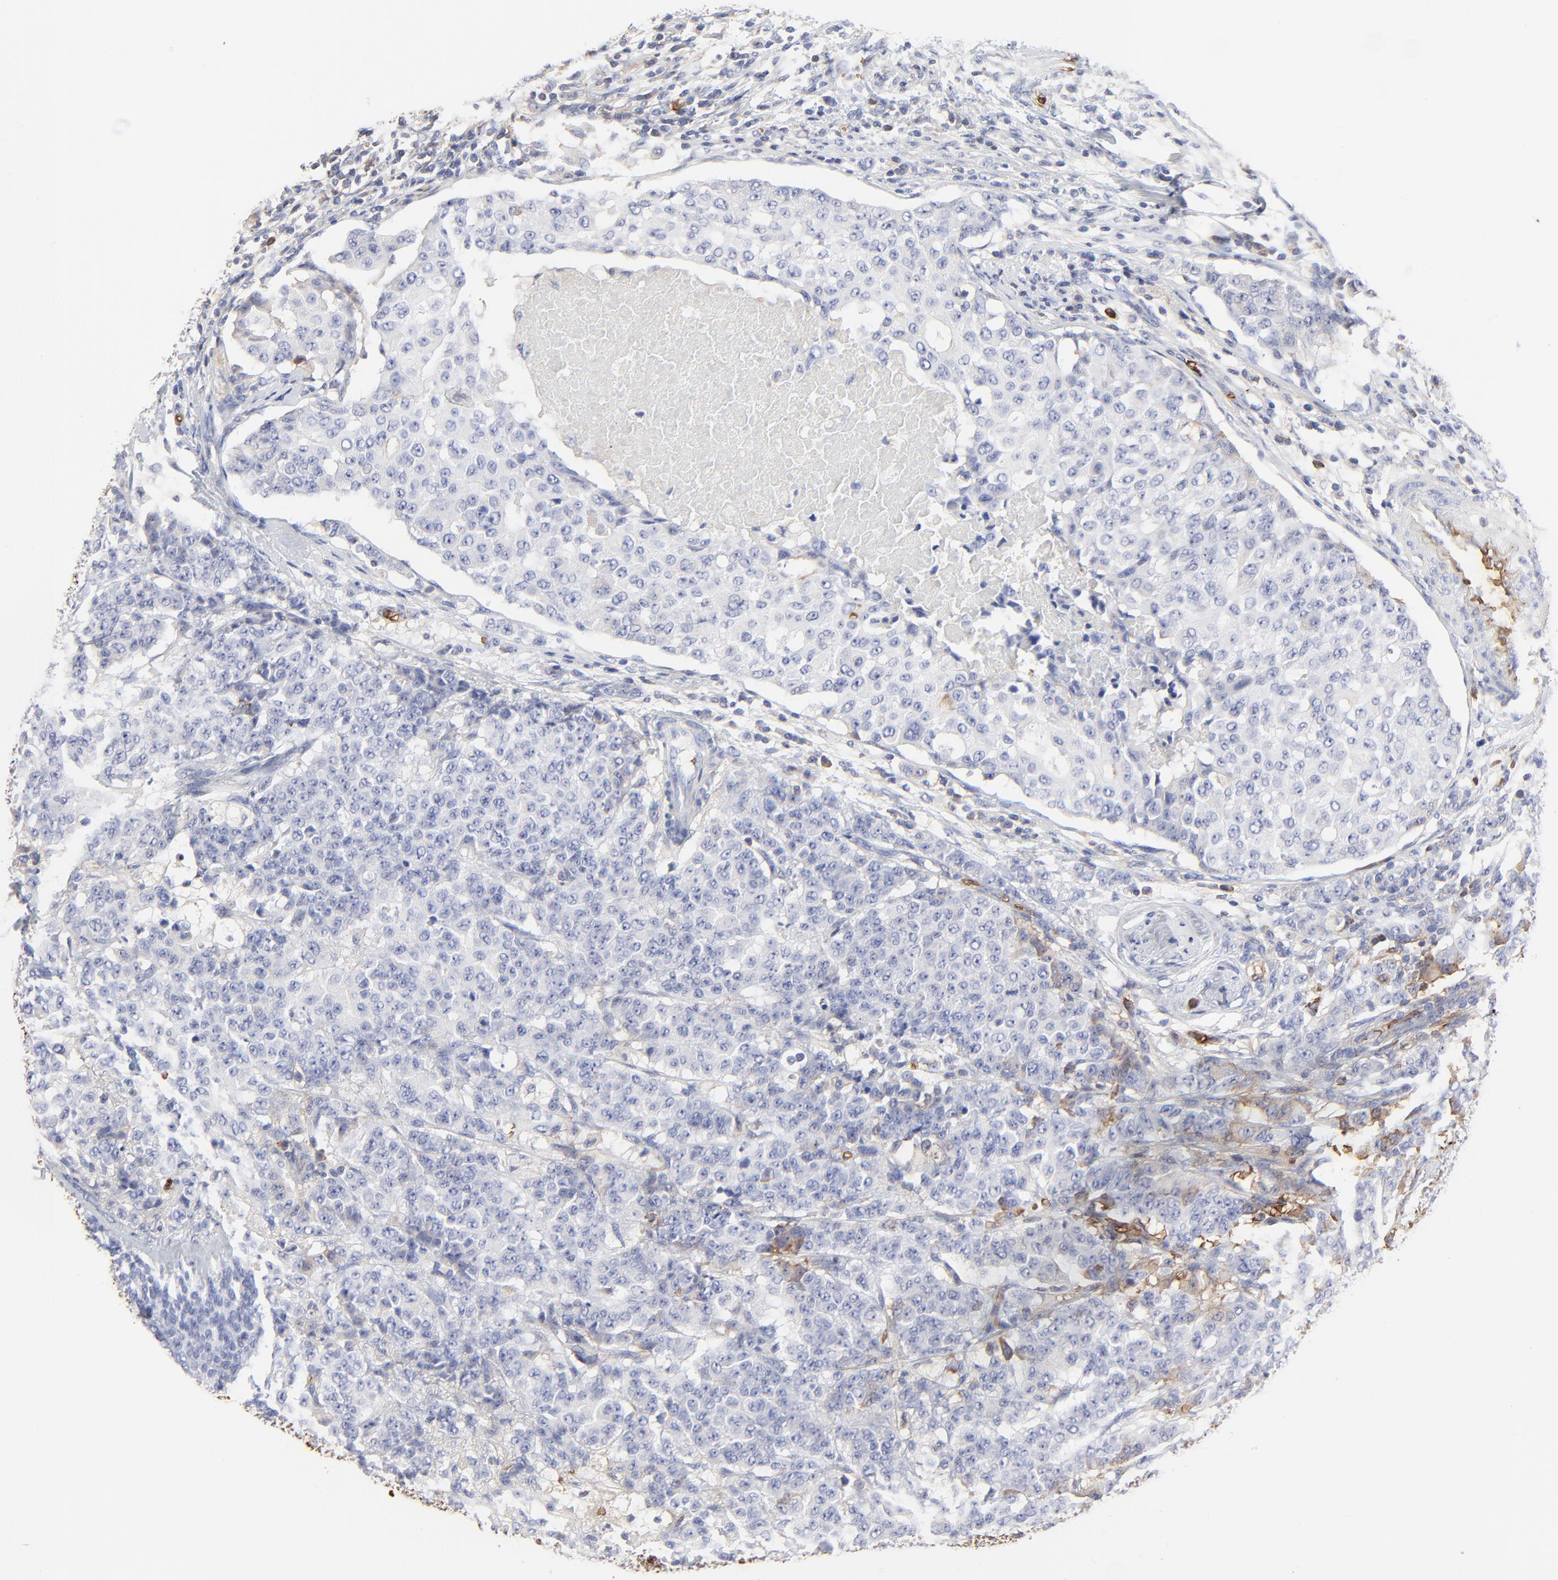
{"staining": {"intensity": "weak", "quantity": "<25%", "location": "cytoplasmic/membranous"}, "tissue": "breast cancer", "cell_type": "Tumor cells", "image_type": "cancer", "snomed": [{"axis": "morphology", "description": "Duct carcinoma"}, {"axis": "topography", "description": "Breast"}], "caption": "Breast cancer (infiltrating ductal carcinoma) was stained to show a protein in brown. There is no significant staining in tumor cells.", "gene": "PAG1", "patient": {"sex": "female", "age": 40}}